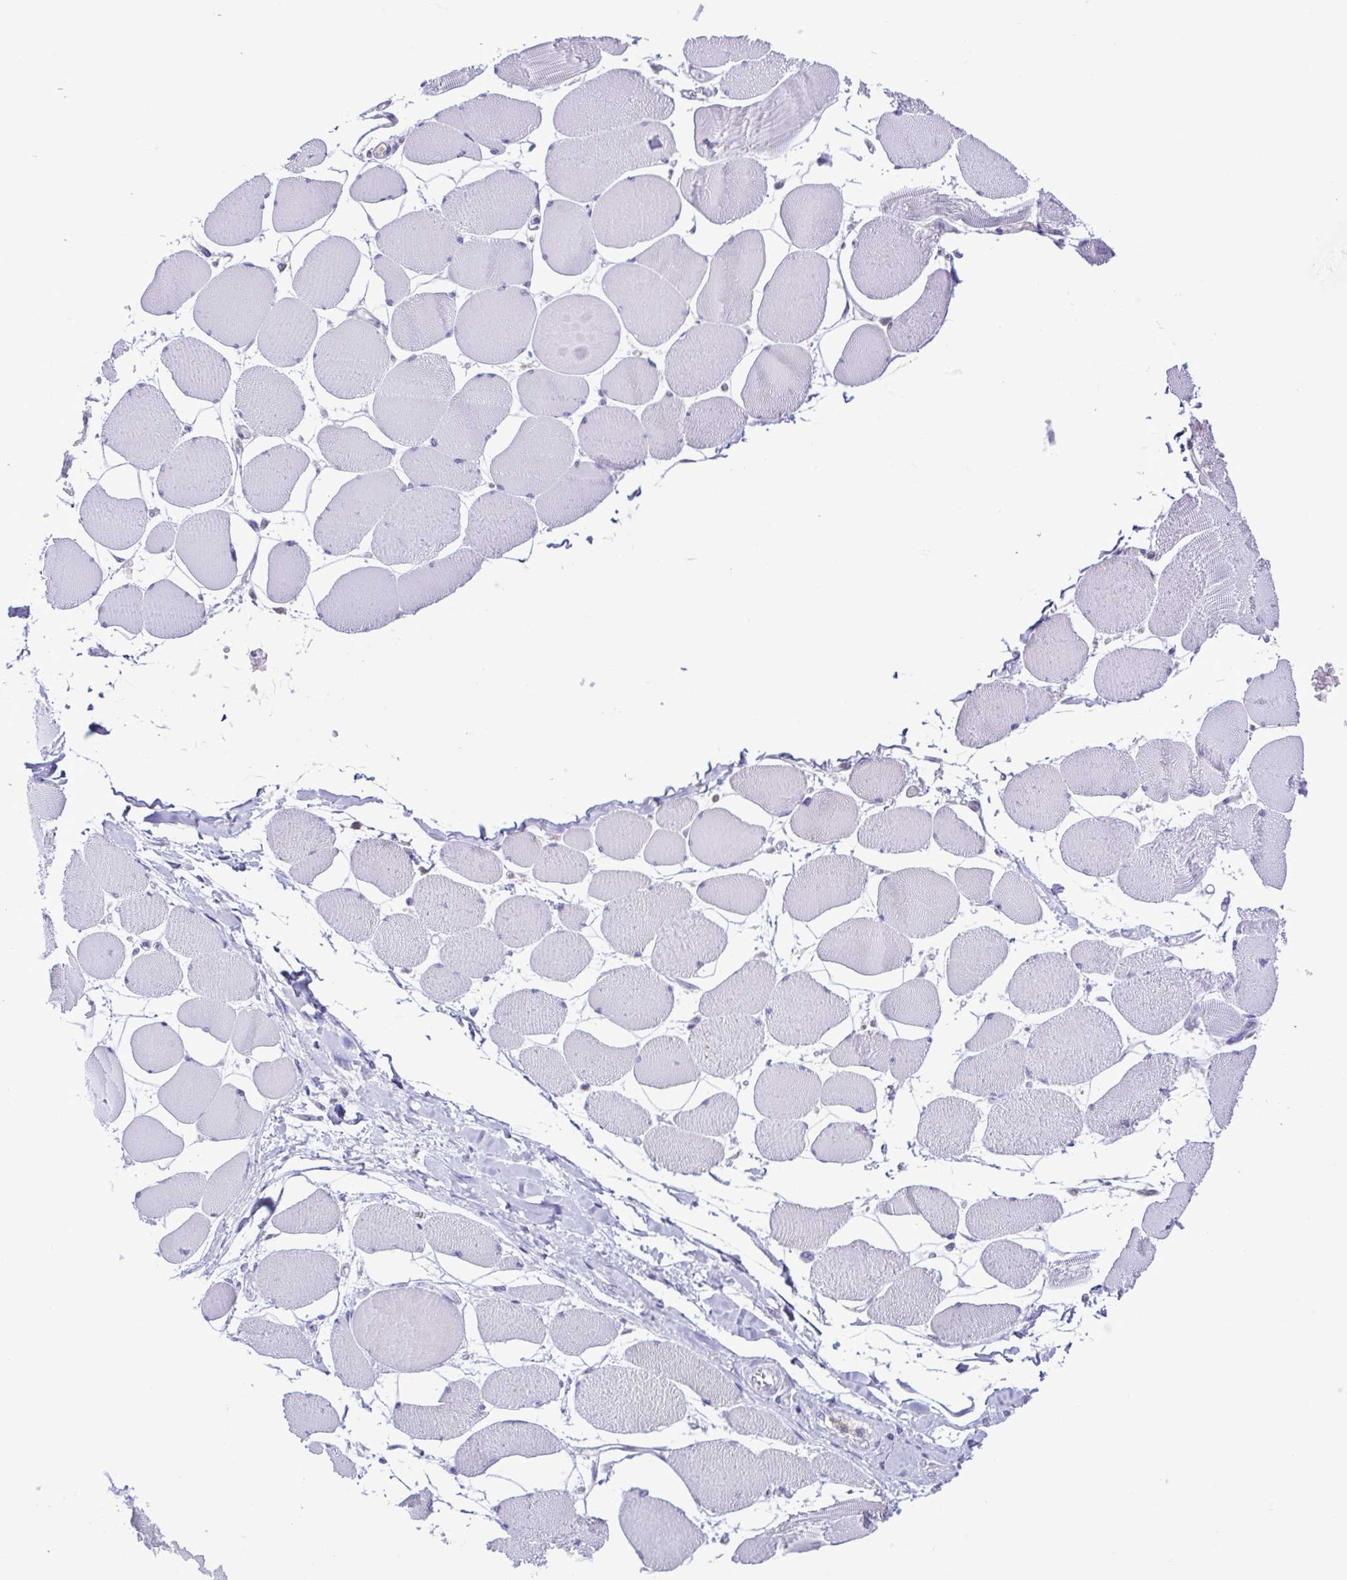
{"staining": {"intensity": "negative", "quantity": "none", "location": "none"}, "tissue": "skeletal muscle", "cell_type": "Myocytes", "image_type": "normal", "snomed": [{"axis": "morphology", "description": "Normal tissue, NOS"}, {"axis": "topography", "description": "Skeletal muscle"}], "caption": "DAB (3,3'-diaminobenzidine) immunohistochemical staining of unremarkable skeletal muscle demonstrates no significant staining in myocytes. Nuclei are stained in blue.", "gene": "CBY2", "patient": {"sex": "female", "age": 75}}